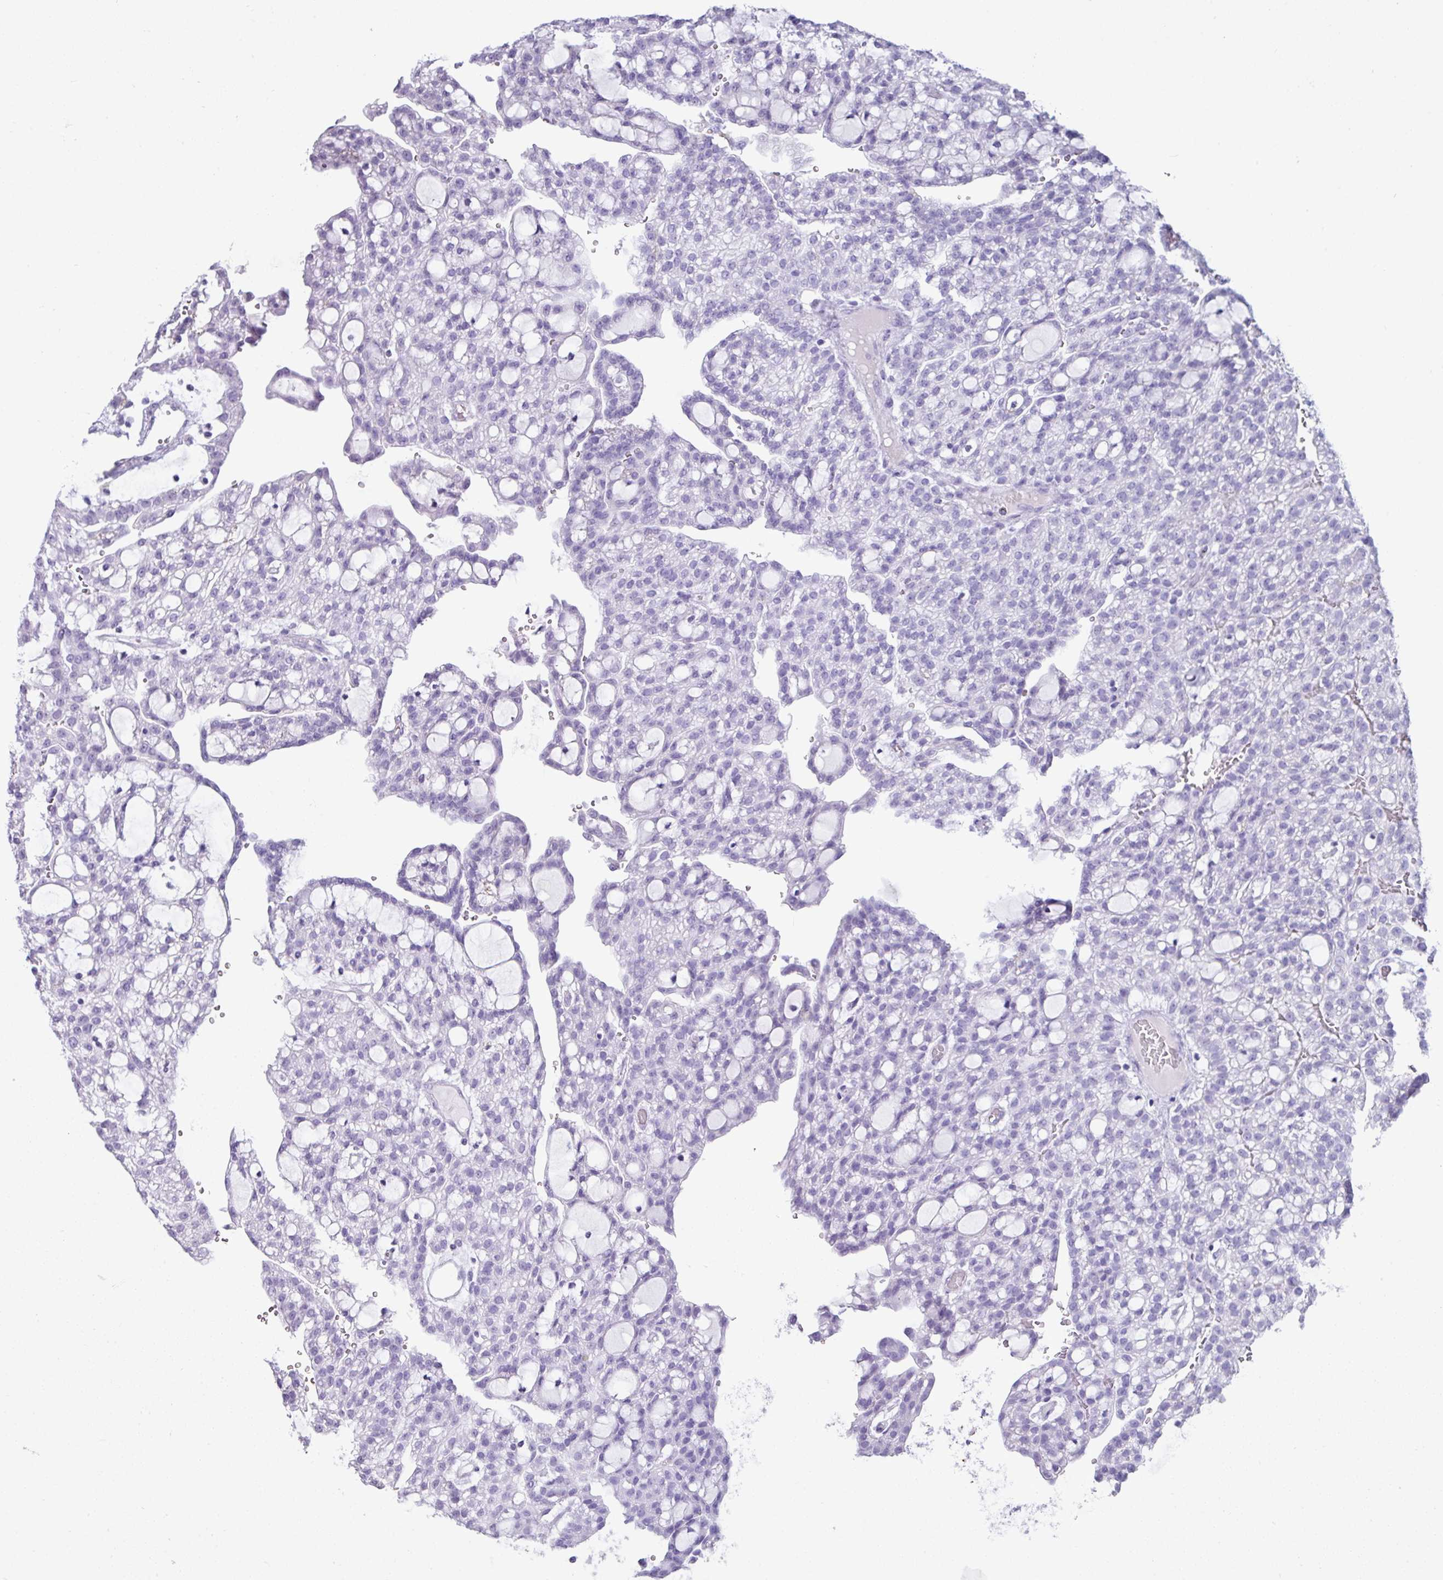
{"staining": {"intensity": "negative", "quantity": "none", "location": "none"}, "tissue": "renal cancer", "cell_type": "Tumor cells", "image_type": "cancer", "snomed": [{"axis": "morphology", "description": "Adenocarcinoma, NOS"}, {"axis": "topography", "description": "Kidney"}], "caption": "An IHC histopathology image of adenocarcinoma (renal) is shown. There is no staining in tumor cells of adenocarcinoma (renal).", "gene": "ZNF524", "patient": {"sex": "male", "age": 63}}